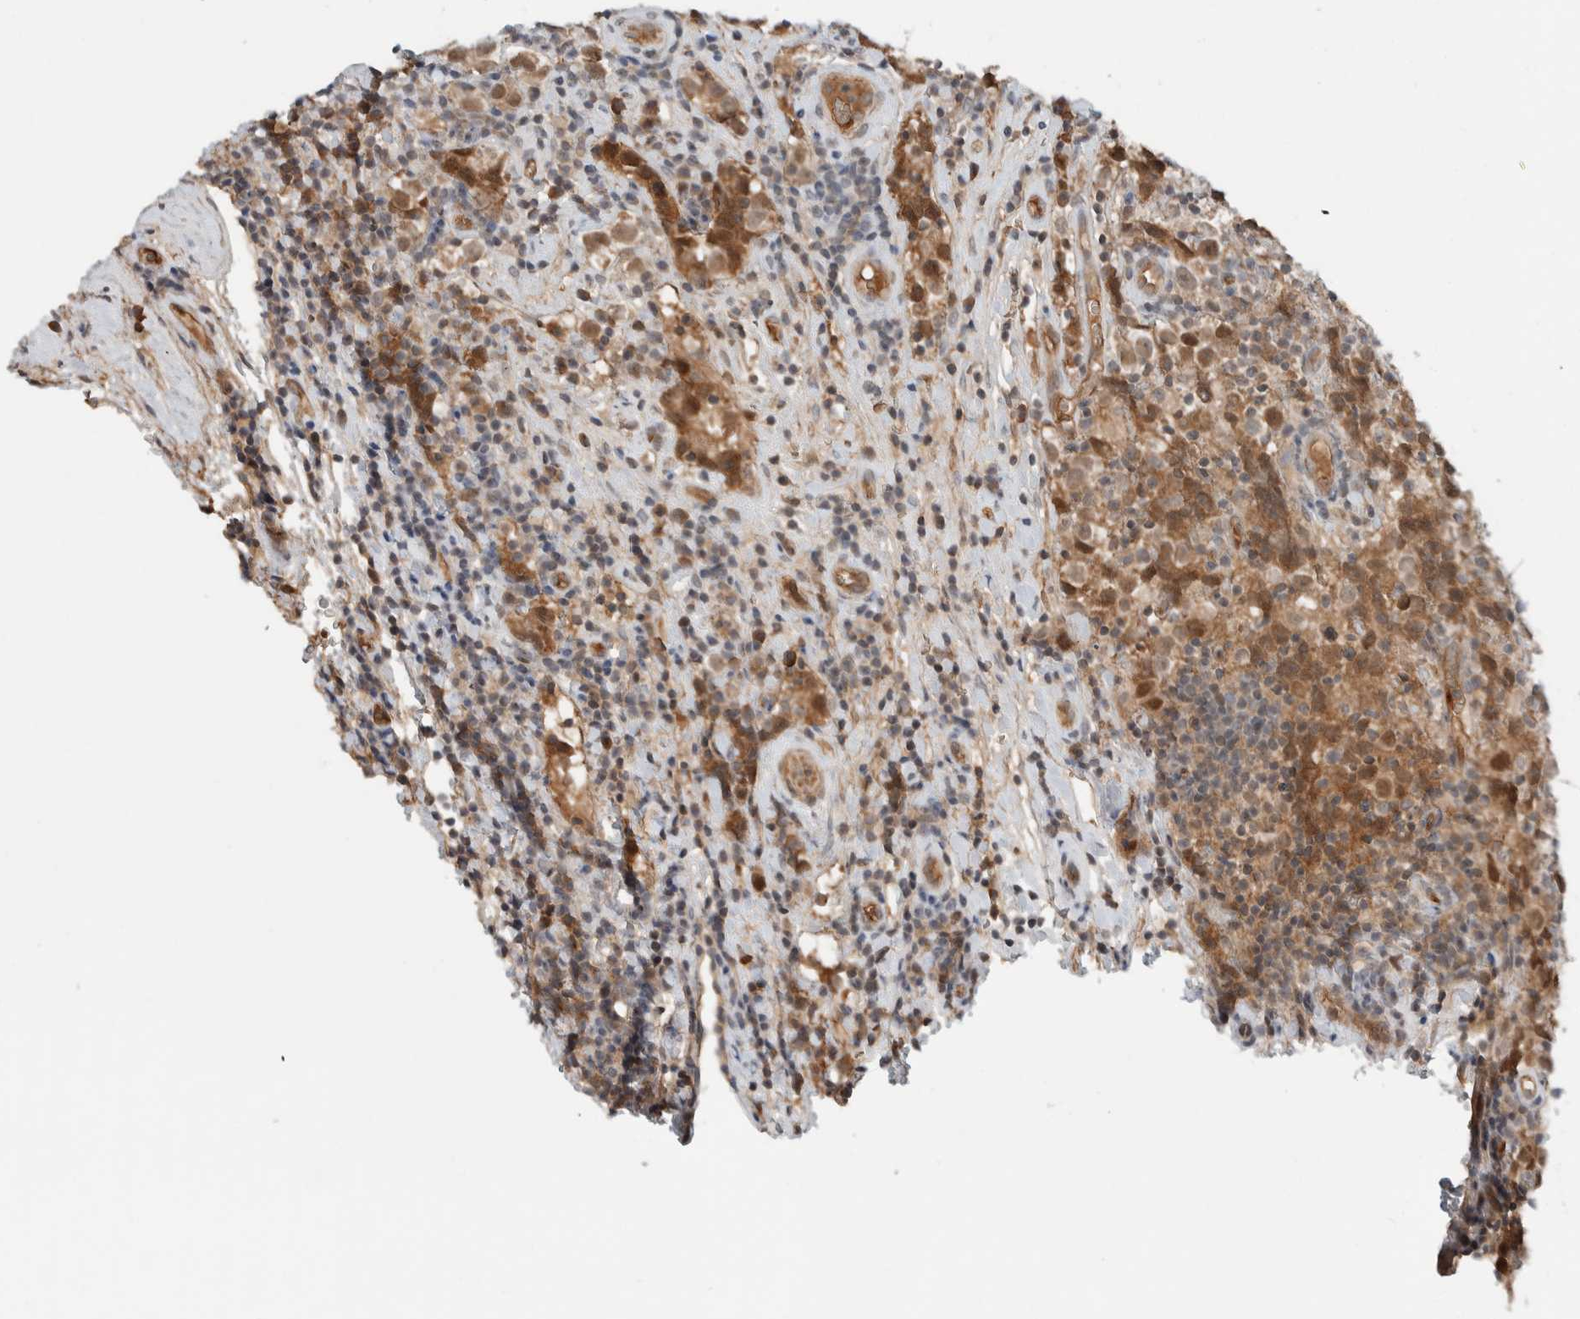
{"staining": {"intensity": "moderate", "quantity": ">75%", "location": "cytoplasmic/membranous,nuclear"}, "tissue": "testis cancer", "cell_type": "Tumor cells", "image_type": "cancer", "snomed": [{"axis": "morphology", "description": "Normal tissue, NOS"}, {"axis": "morphology", "description": "Seminoma, NOS"}, {"axis": "topography", "description": "Testis"}], "caption": "The immunohistochemical stain highlights moderate cytoplasmic/membranous and nuclear expression in tumor cells of seminoma (testis) tissue.", "gene": "ARMC7", "patient": {"sex": "male", "age": 43}}